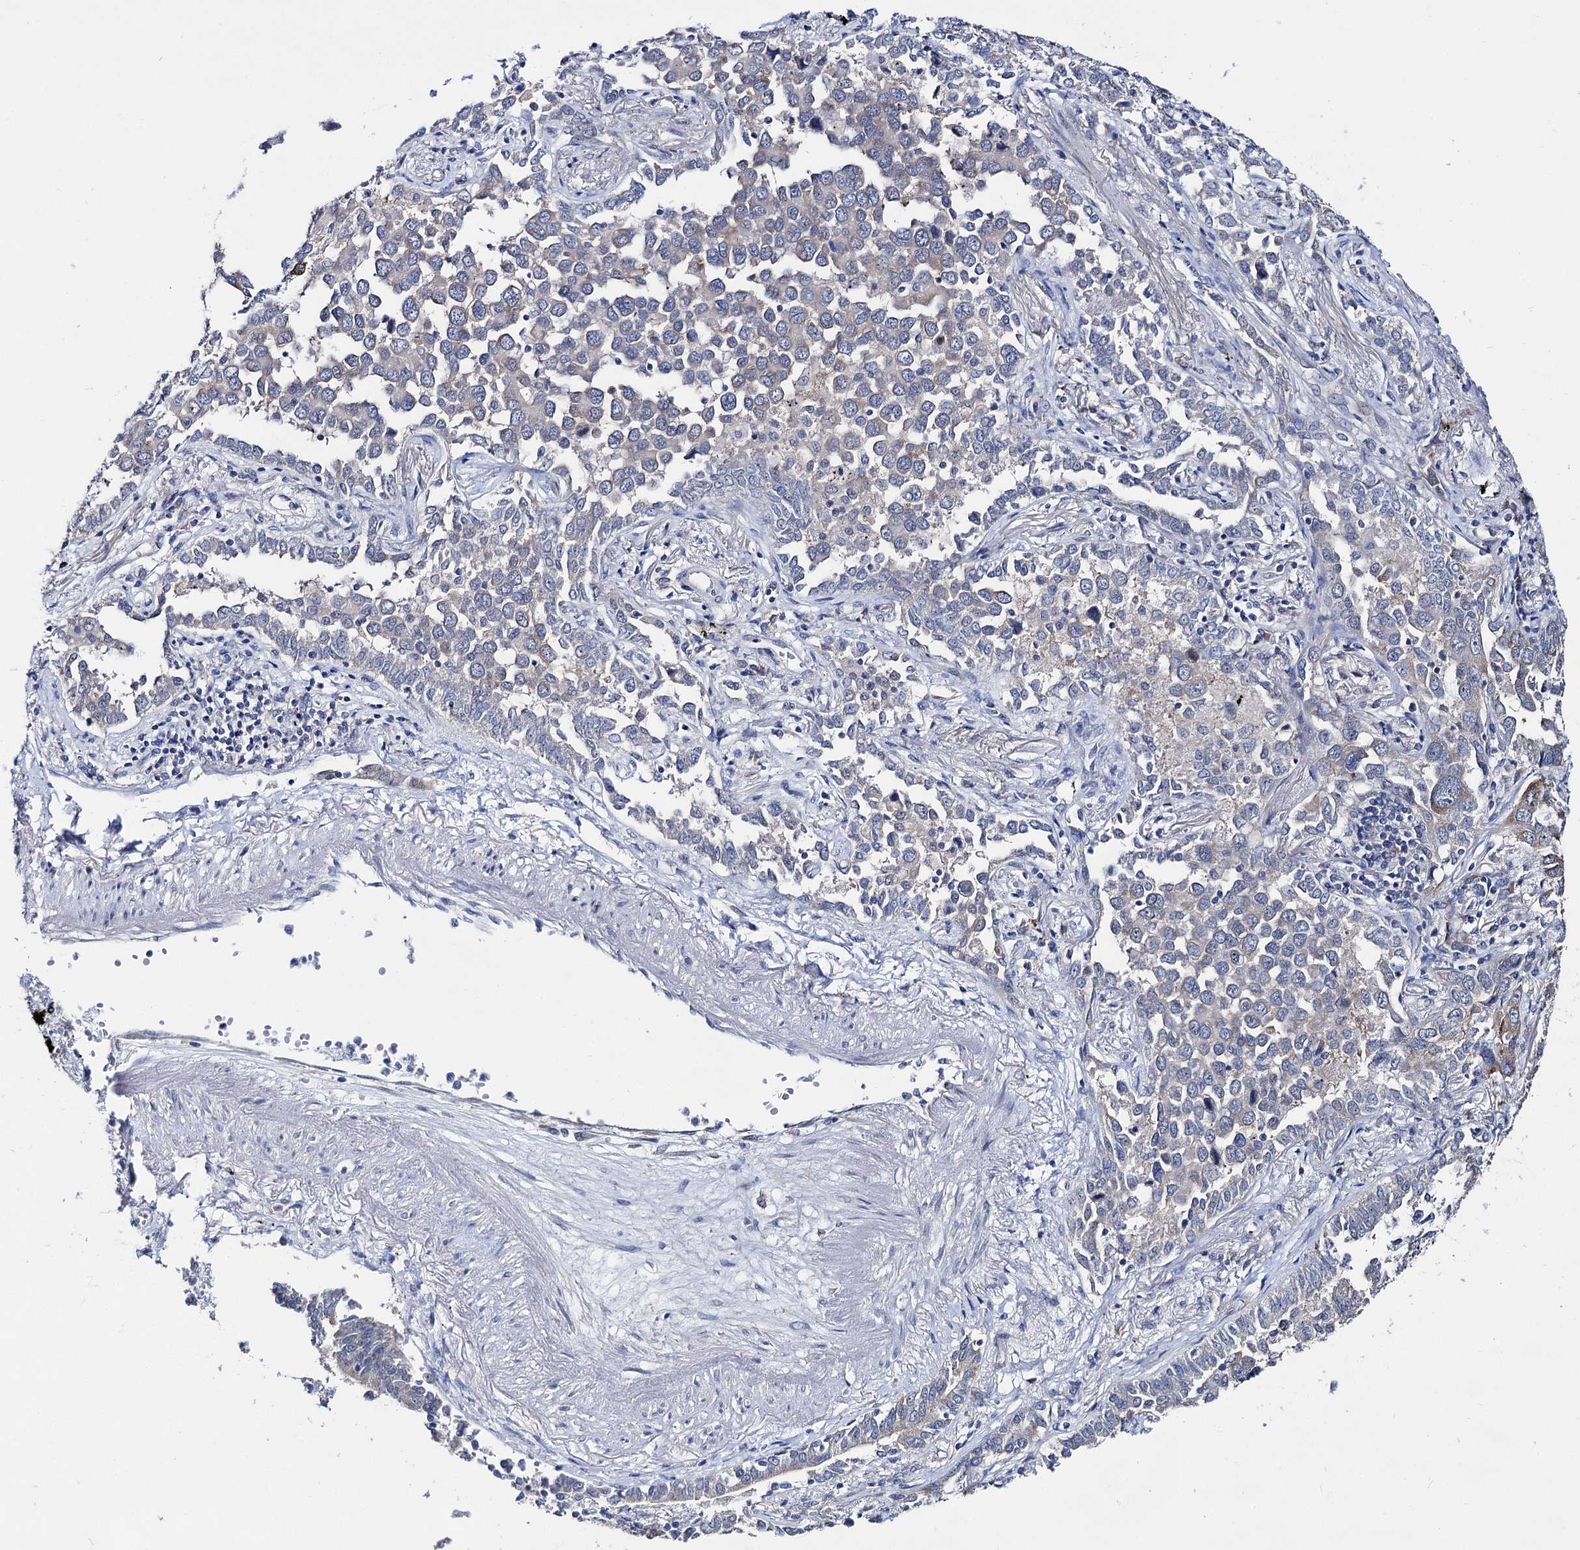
{"staining": {"intensity": "negative", "quantity": "none", "location": "none"}, "tissue": "lung cancer", "cell_type": "Tumor cells", "image_type": "cancer", "snomed": [{"axis": "morphology", "description": "Adenocarcinoma, NOS"}, {"axis": "topography", "description": "Lung"}], "caption": "Immunohistochemistry photomicrograph of neoplastic tissue: lung cancer stained with DAB (3,3'-diaminobenzidine) displays no significant protein positivity in tumor cells. The staining was performed using DAB to visualize the protein expression in brown, while the nuclei were stained in blue with hematoxylin (Magnification: 20x).", "gene": "CAPRIN2", "patient": {"sex": "male", "age": 67}}